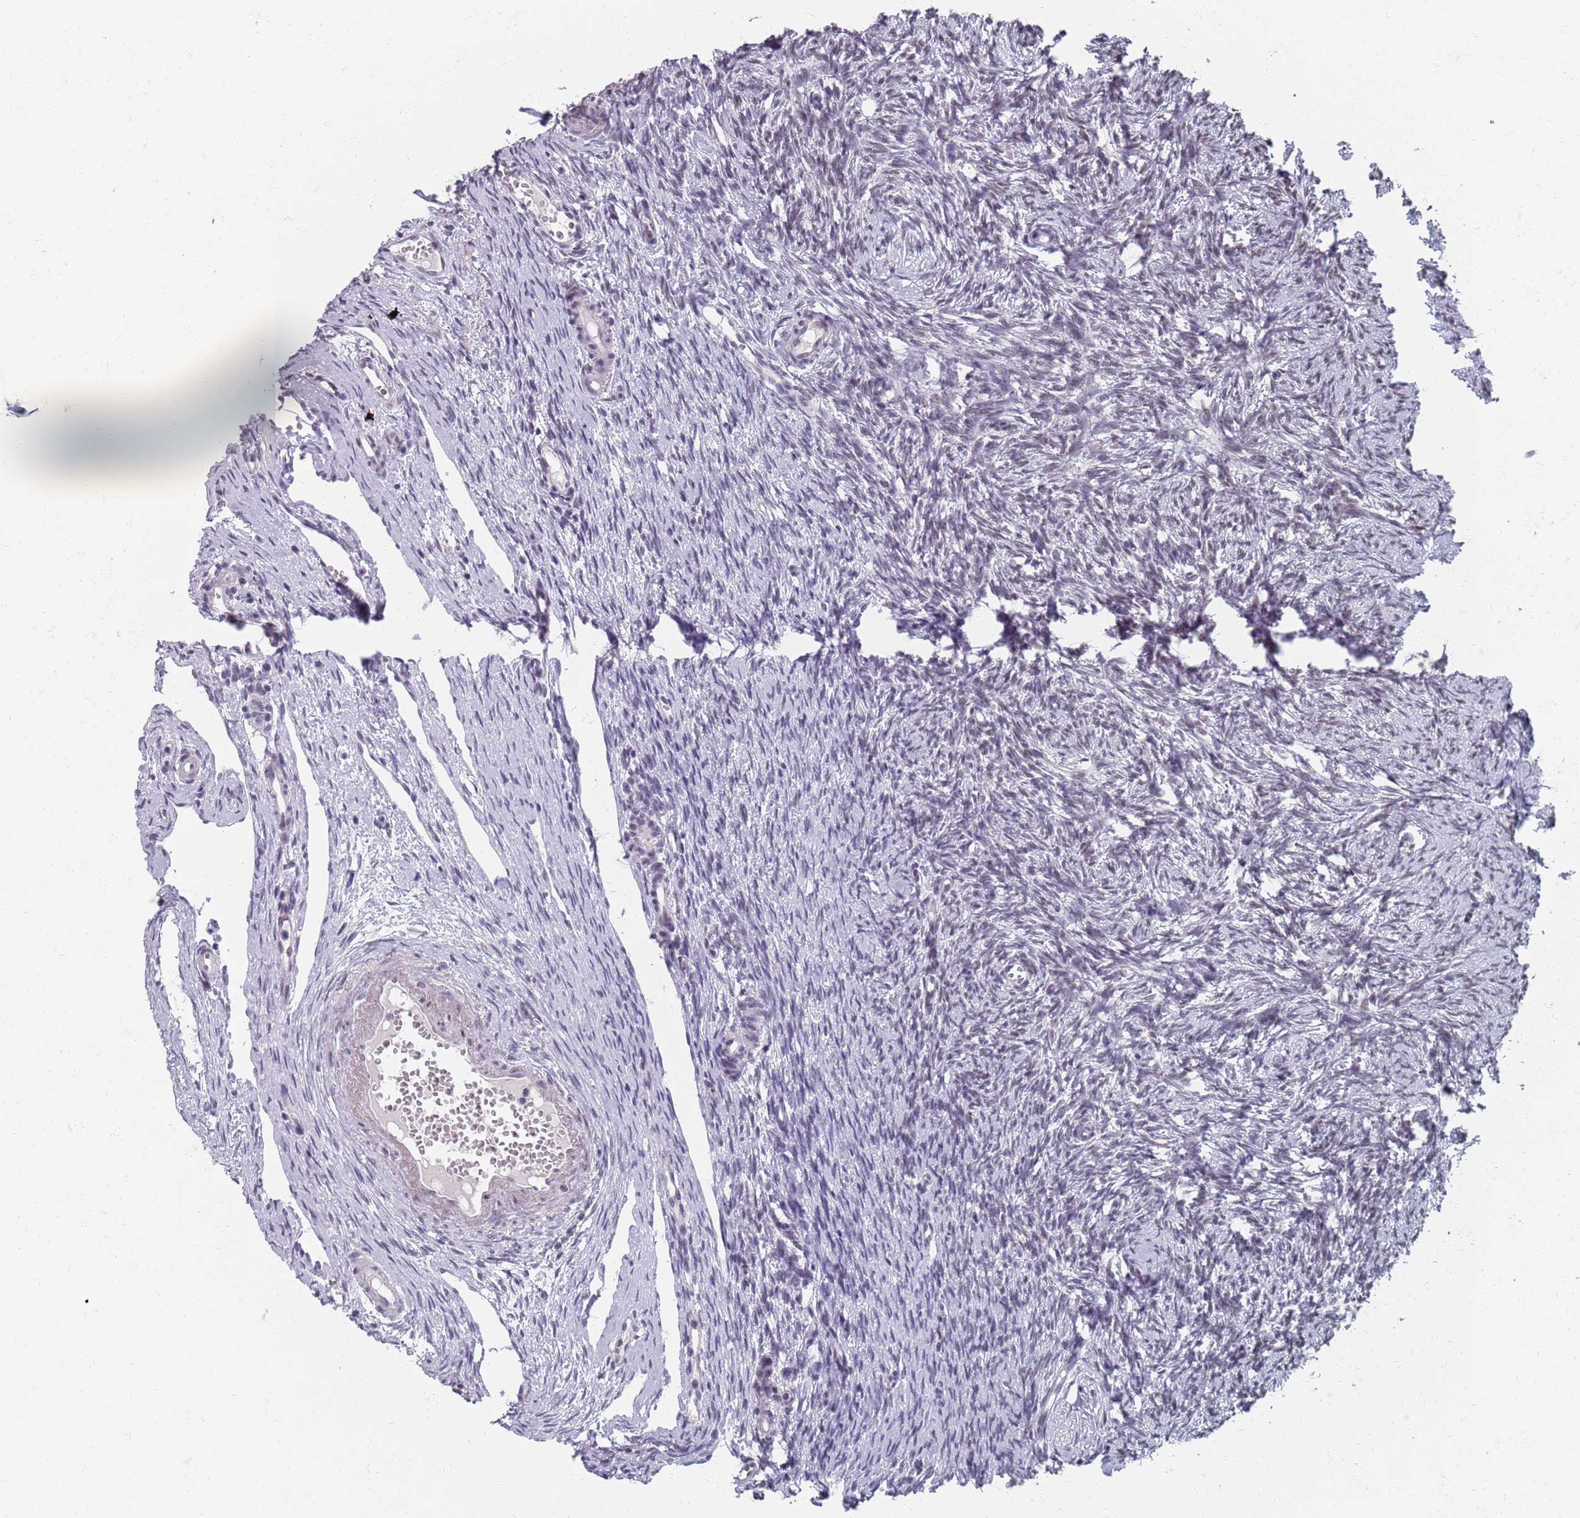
{"staining": {"intensity": "weak", "quantity": "25%-75%", "location": "nuclear"}, "tissue": "ovary", "cell_type": "Ovarian stroma cells", "image_type": "normal", "snomed": [{"axis": "morphology", "description": "Normal tissue, NOS"}, {"axis": "topography", "description": "Ovary"}], "caption": "Protein analysis of normal ovary exhibits weak nuclear staining in about 25%-75% of ovarian stroma cells.", "gene": "SAMD1", "patient": {"sex": "female", "age": 51}}